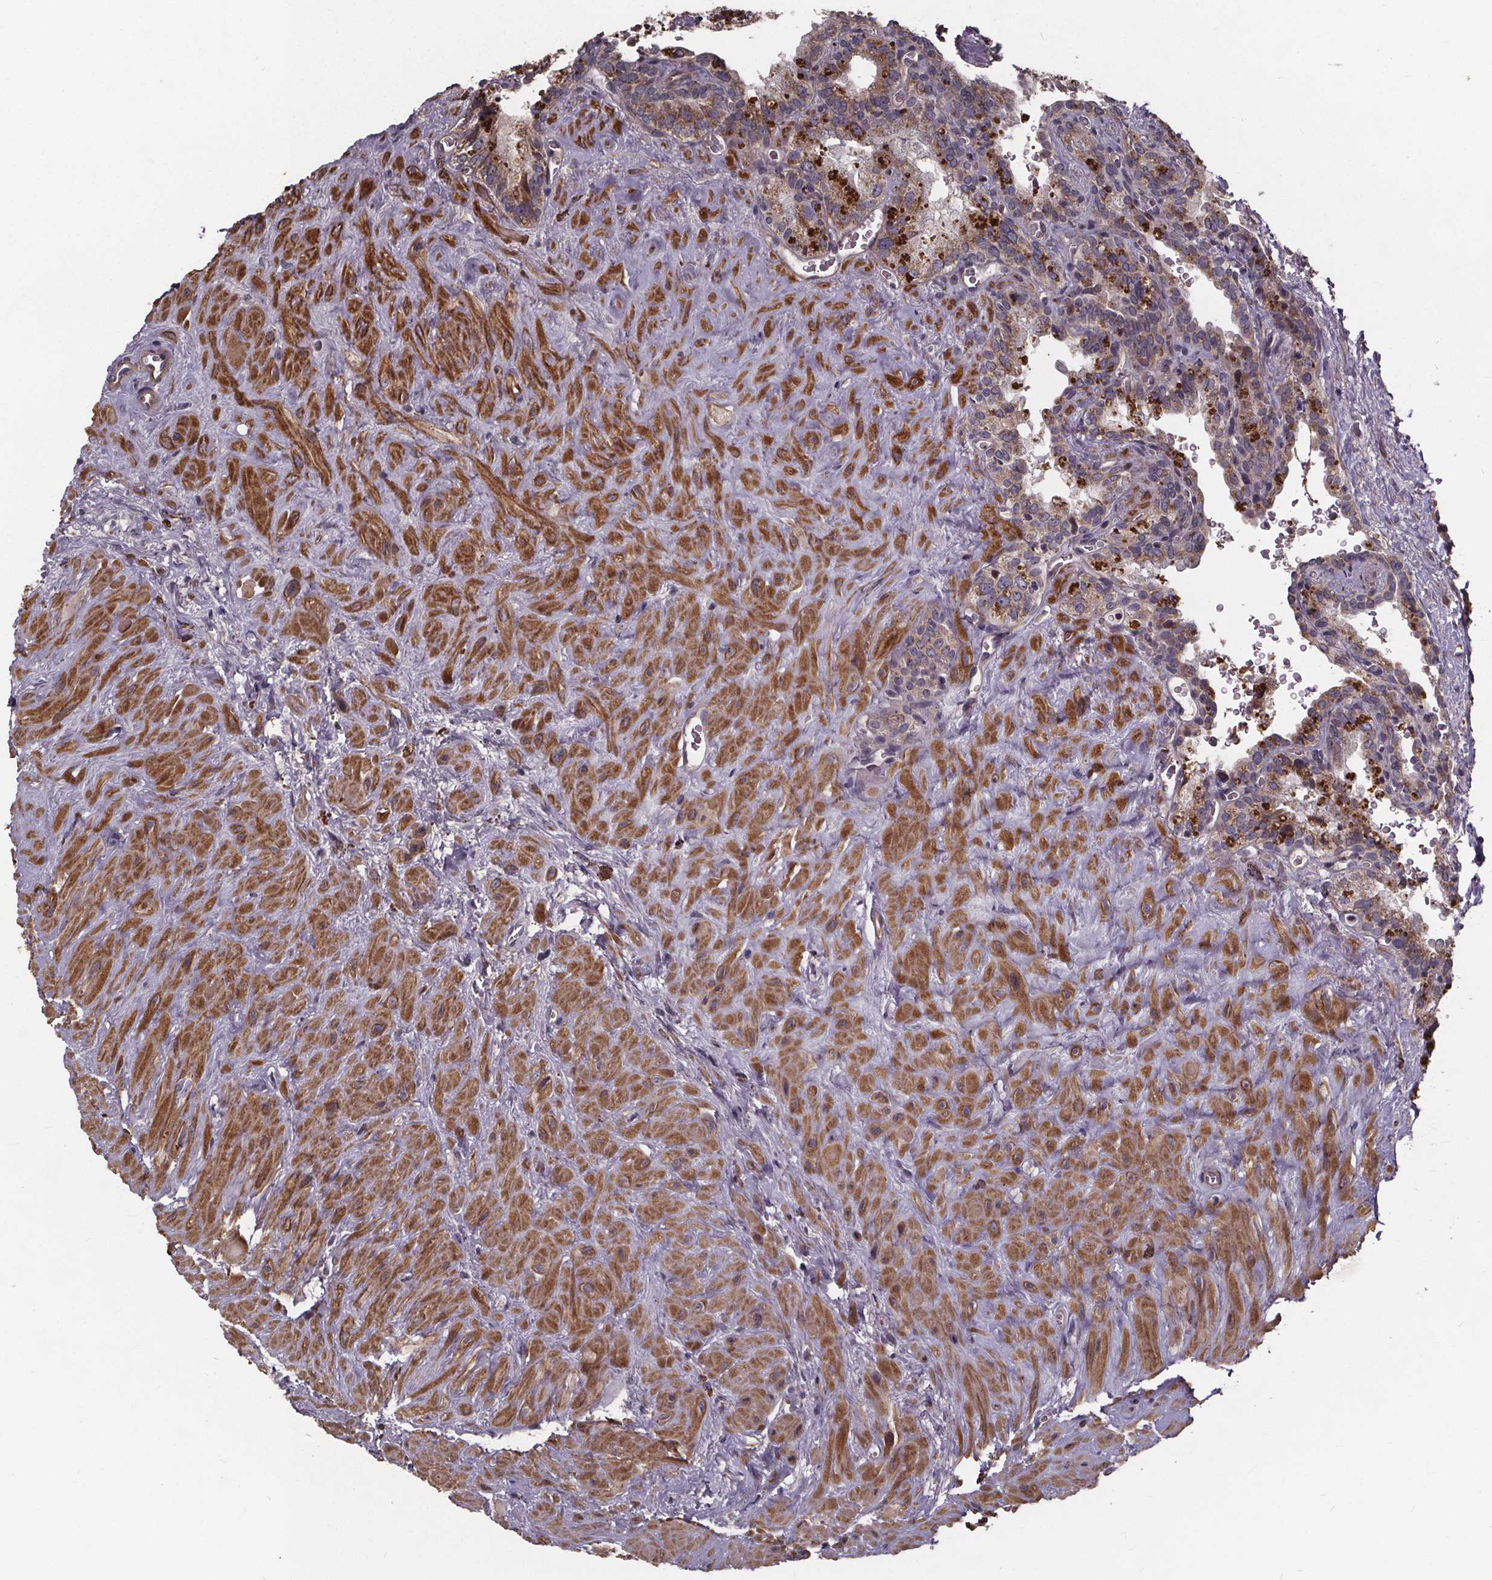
{"staining": {"intensity": "moderate", "quantity": "25%-75%", "location": "cytoplasmic/membranous"}, "tissue": "seminal vesicle", "cell_type": "Glandular cells", "image_type": "normal", "snomed": [{"axis": "morphology", "description": "Normal tissue, NOS"}, {"axis": "topography", "description": "Prostate"}, {"axis": "topography", "description": "Seminal veicle"}], "caption": "DAB immunohistochemical staining of unremarkable human seminal vesicle exhibits moderate cytoplasmic/membranous protein positivity in about 25%-75% of glandular cells.", "gene": "YME1L1", "patient": {"sex": "male", "age": 71}}